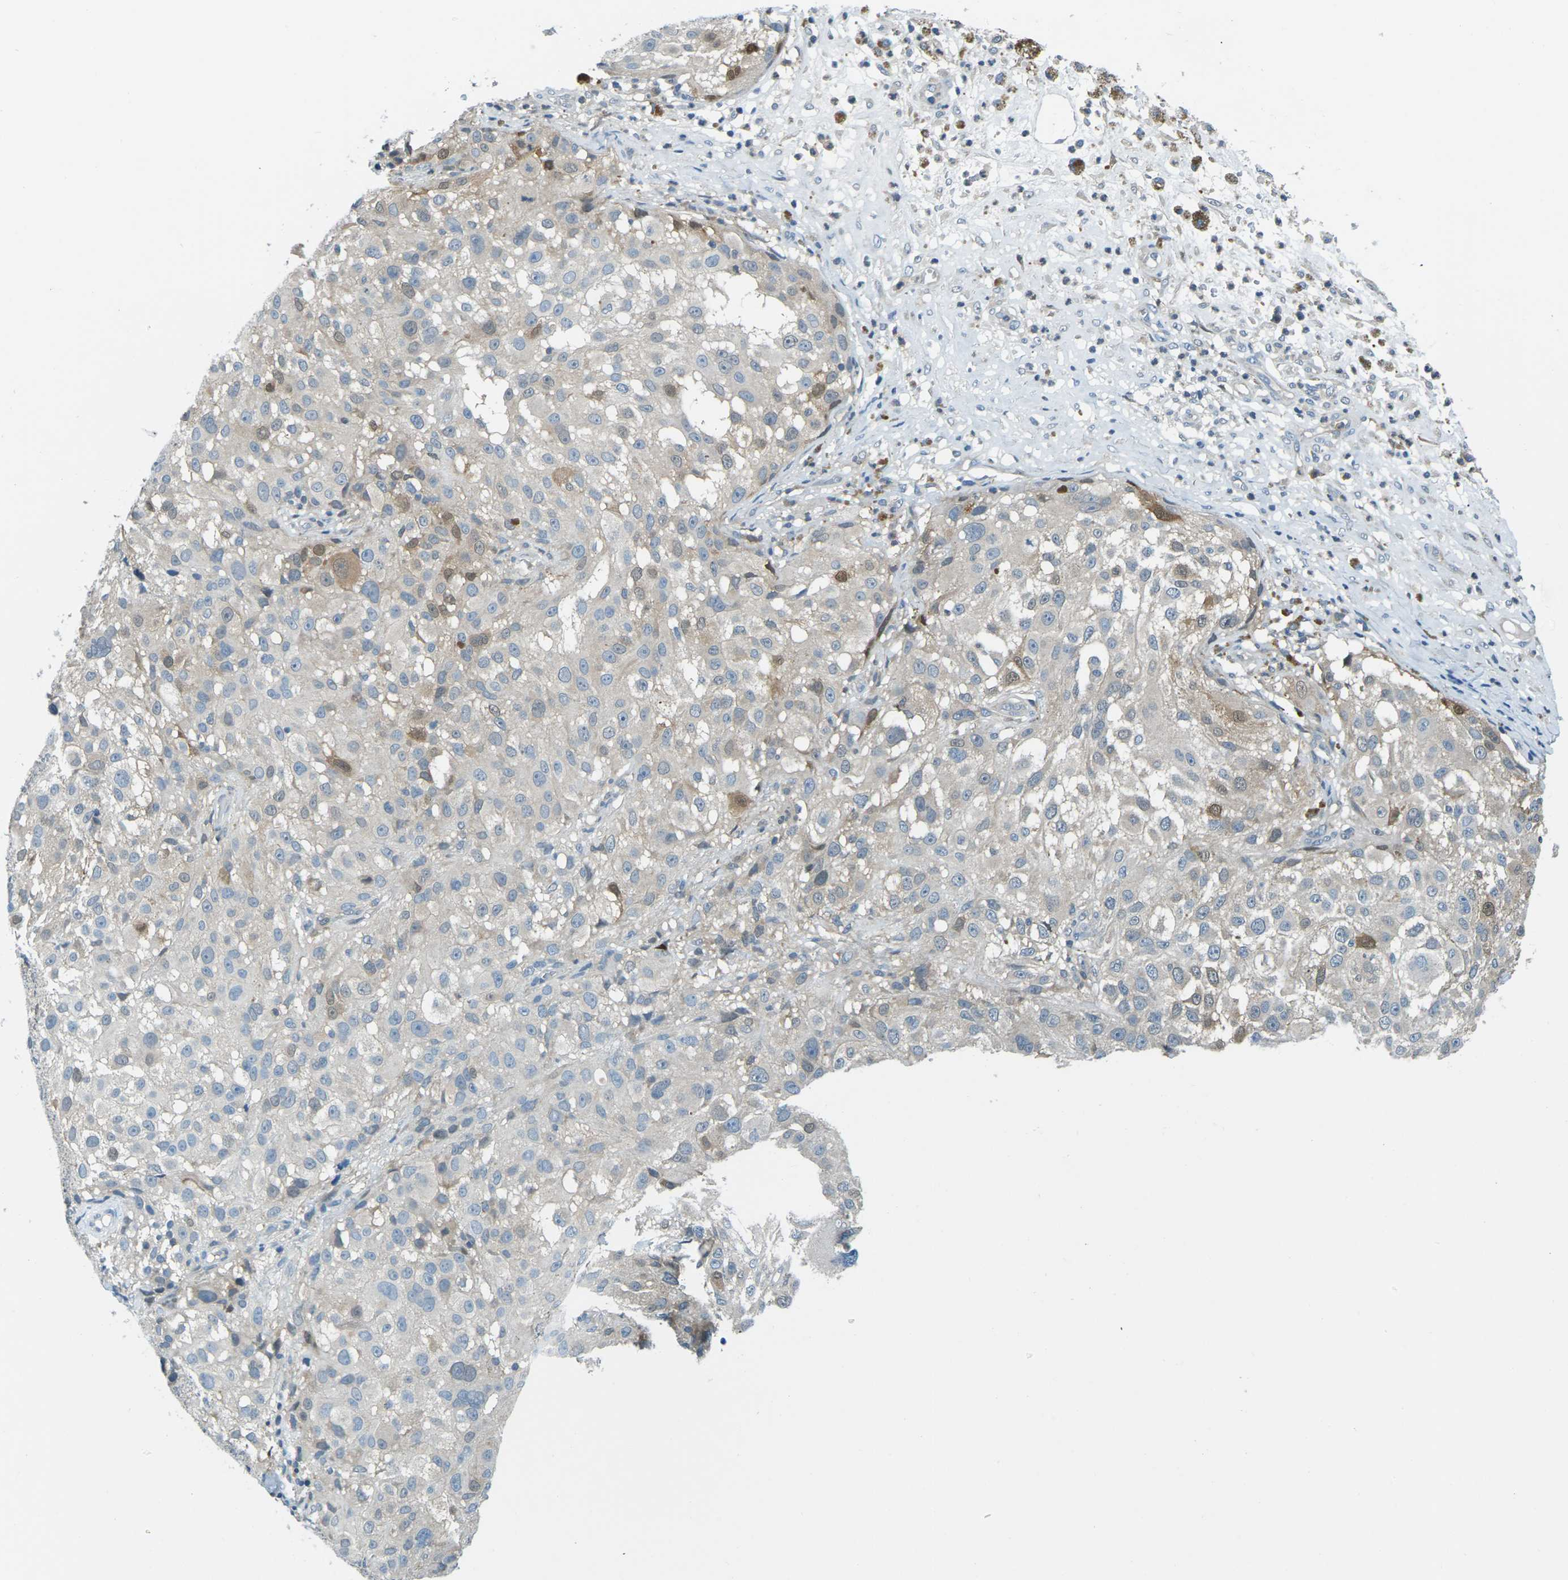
{"staining": {"intensity": "moderate", "quantity": "<25%", "location": "cytoplasmic/membranous,nuclear"}, "tissue": "melanoma", "cell_type": "Tumor cells", "image_type": "cancer", "snomed": [{"axis": "morphology", "description": "Necrosis, NOS"}, {"axis": "morphology", "description": "Malignant melanoma, NOS"}, {"axis": "topography", "description": "Skin"}], "caption": "DAB (3,3'-diaminobenzidine) immunohistochemical staining of human melanoma demonstrates moderate cytoplasmic/membranous and nuclear protein expression in approximately <25% of tumor cells.", "gene": "NANOS2", "patient": {"sex": "female", "age": 87}}